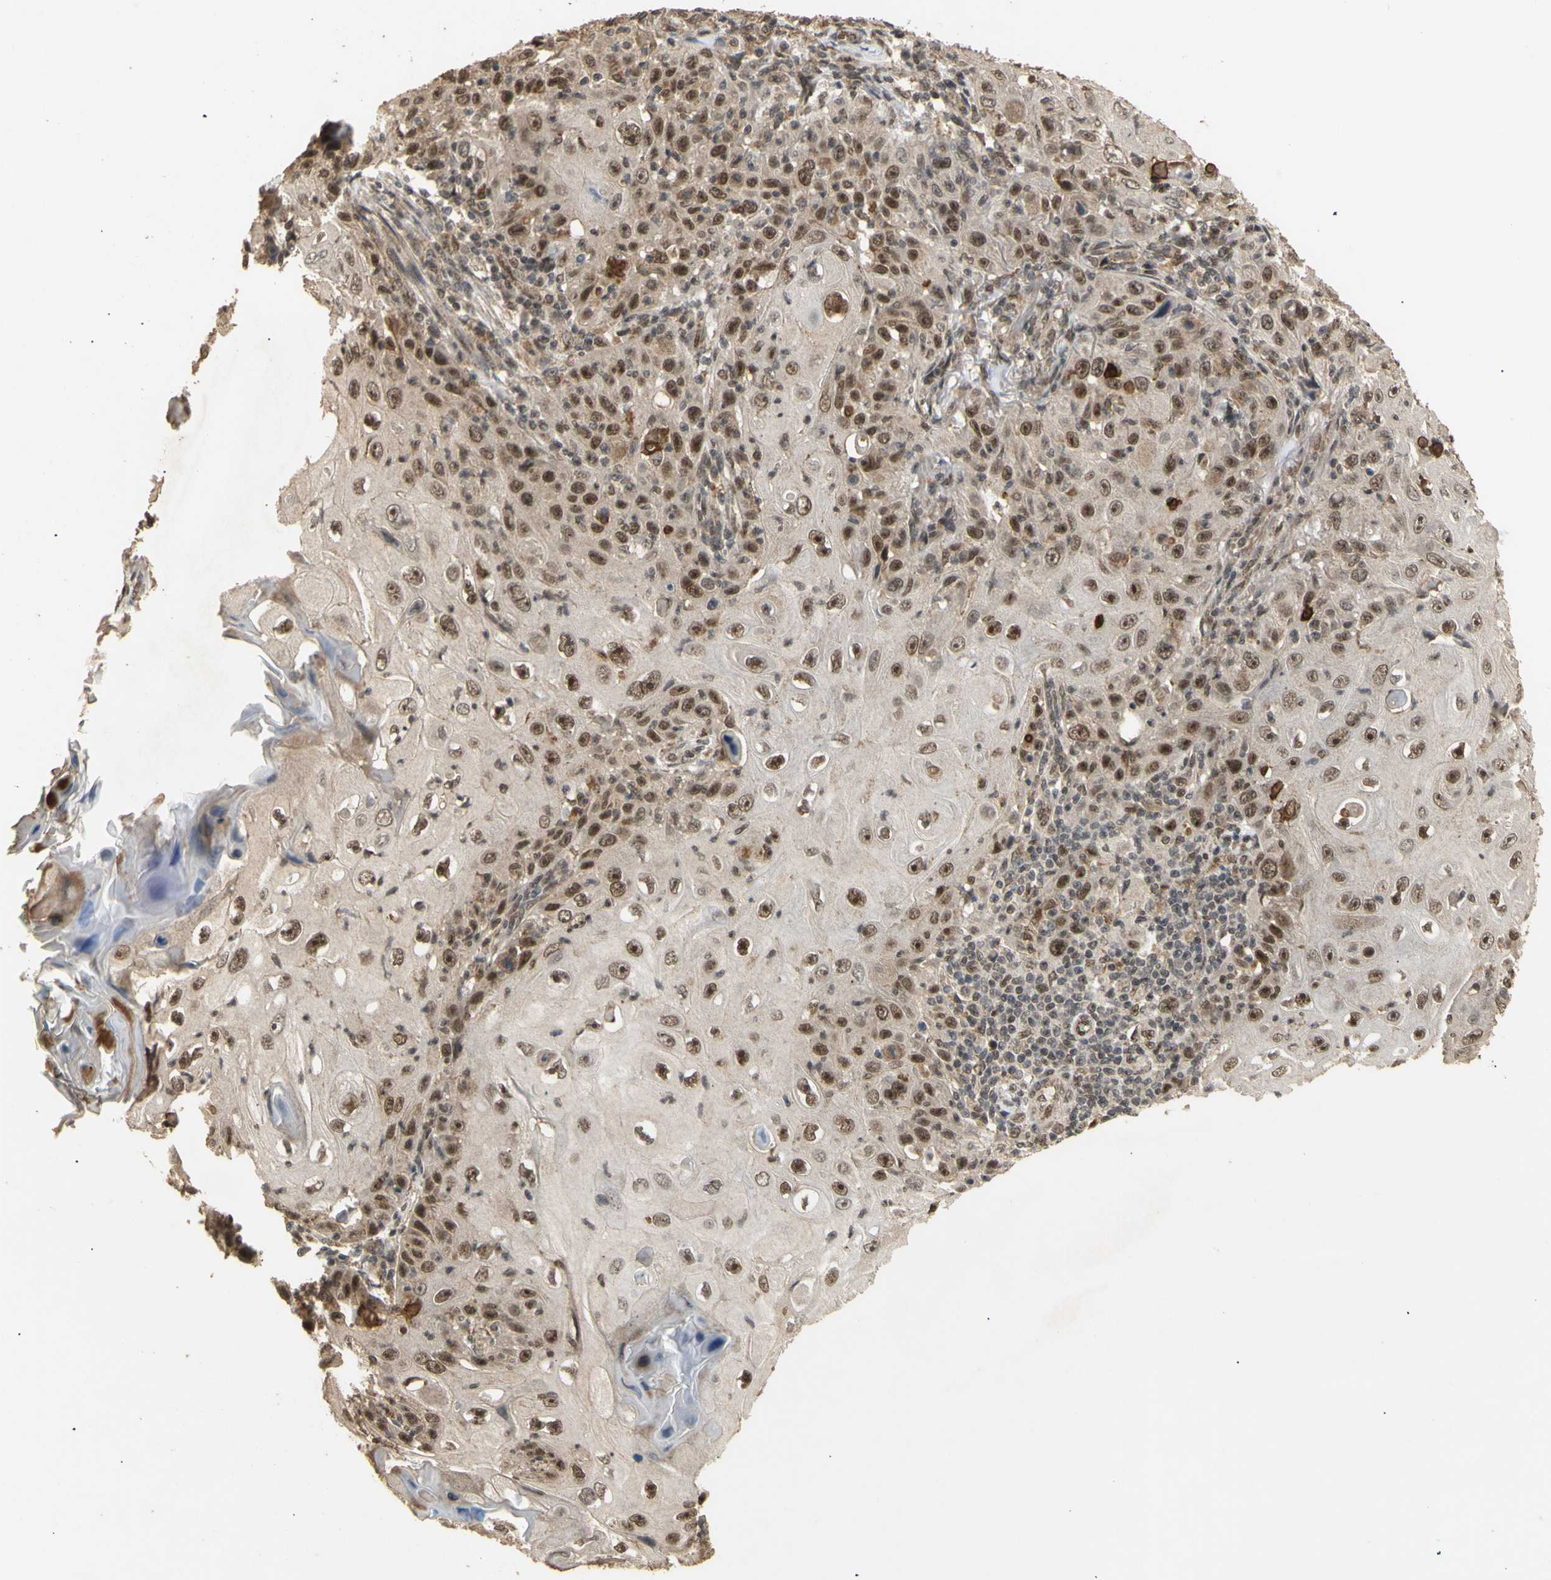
{"staining": {"intensity": "moderate", "quantity": ">75%", "location": "cytoplasmic/membranous,nuclear"}, "tissue": "skin cancer", "cell_type": "Tumor cells", "image_type": "cancer", "snomed": [{"axis": "morphology", "description": "Squamous cell carcinoma, NOS"}, {"axis": "topography", "description": "Skin"}], "caption": "Human skin cancer stained with a brown dye shows moderate cytoplasmic/membranous and nuclear positive staining in about >75% of tumor cells.", "gene": "GTF2E2", "patient": {"sex": "female", "age": 88}}